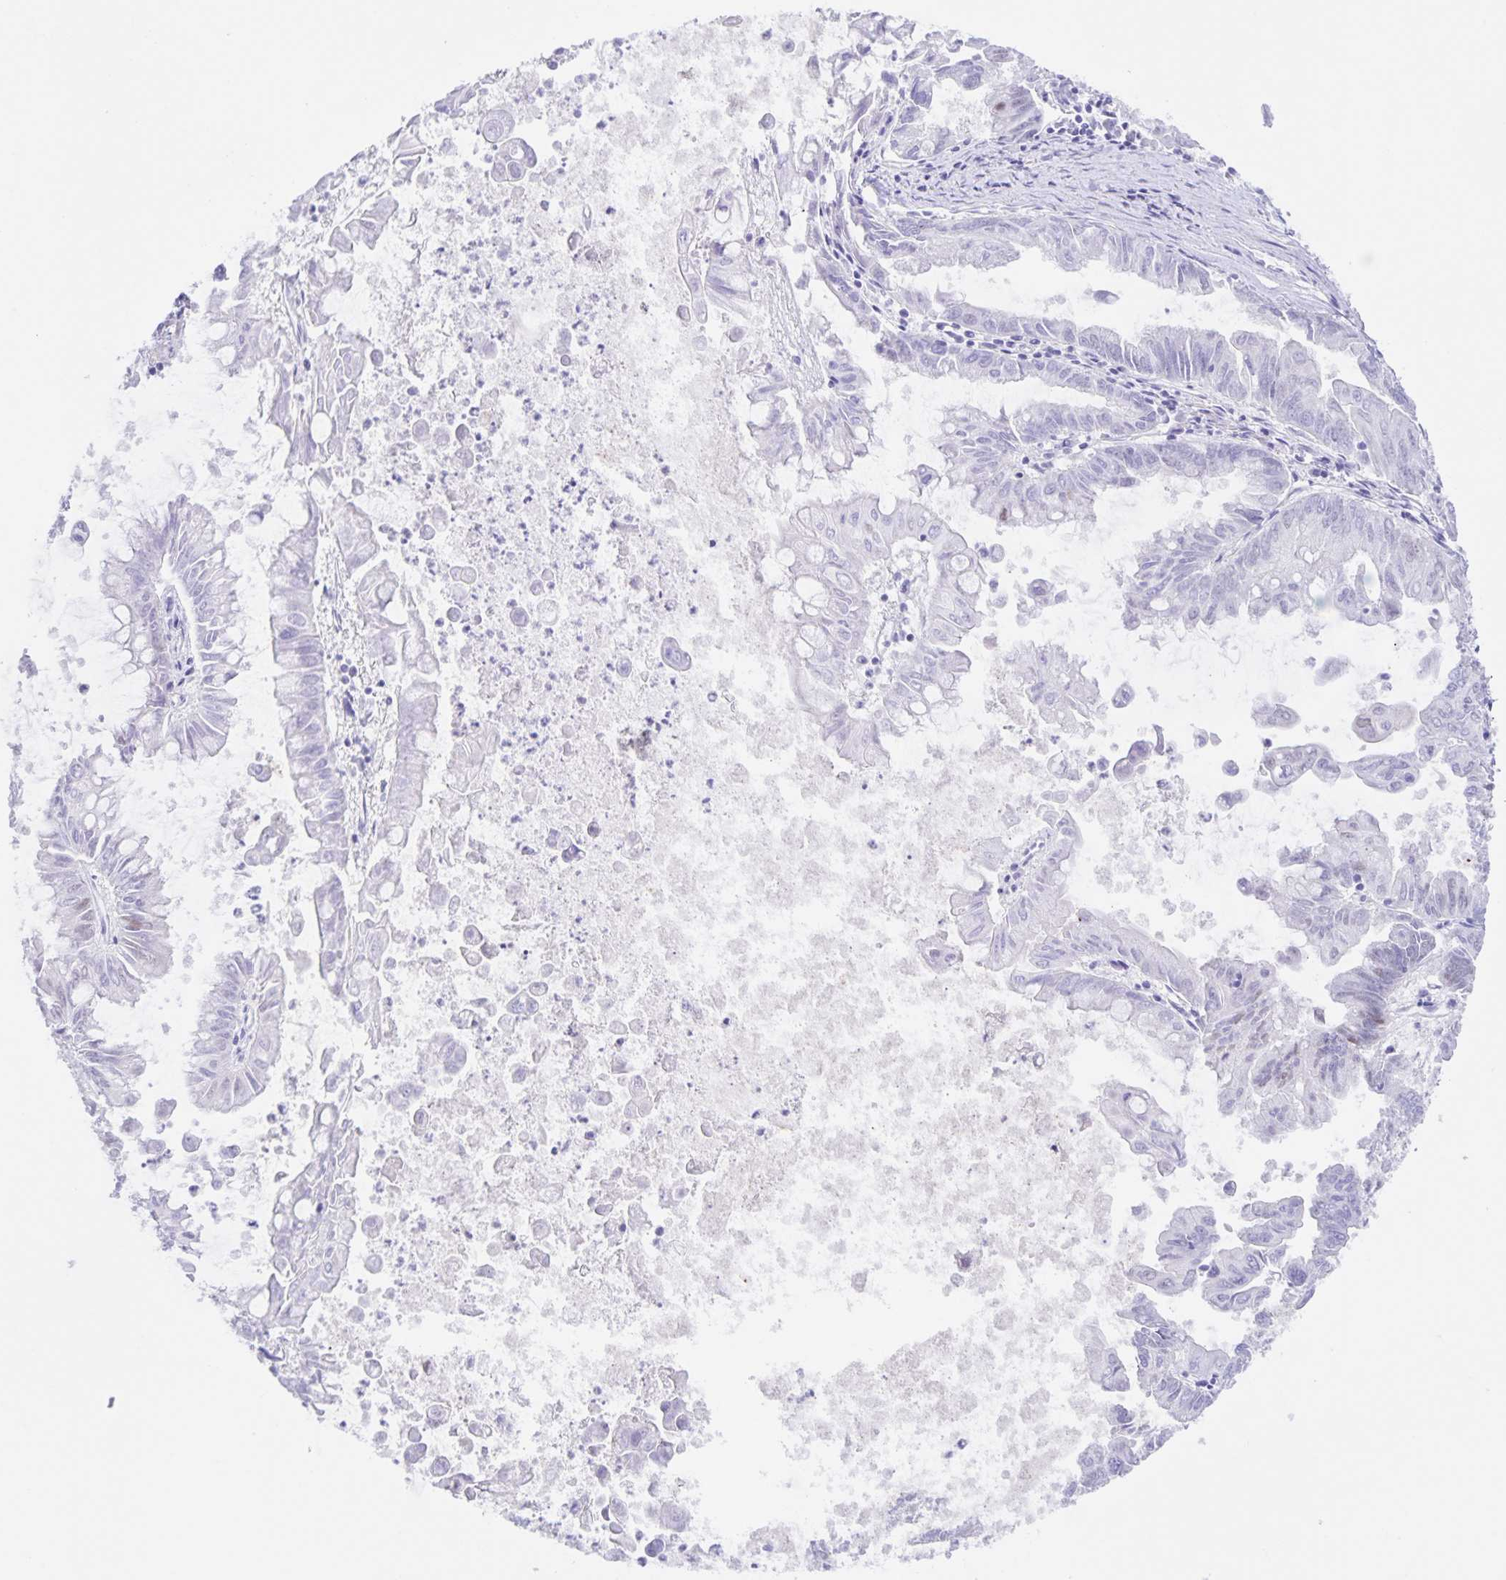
{"staining": {"intensity": "negative", "quantity": "none", "location": "none"}, "tissue": "stomach cancer", "cell_type": "Tumor cells", "image_type": "cancer", "snomed": [{"axis": "morphology", "description": "Adenocarcinoma, NOS"}, {"axis": "topography", "description": "Stomach, upper"}], "caption": "This is a histopathology image of immunohistochemistry staining of stomach cancer, which shows no positivity in tumor cells.", "gene": "TGIF2LX", "patient": {"sex": "male", "age": 80}}